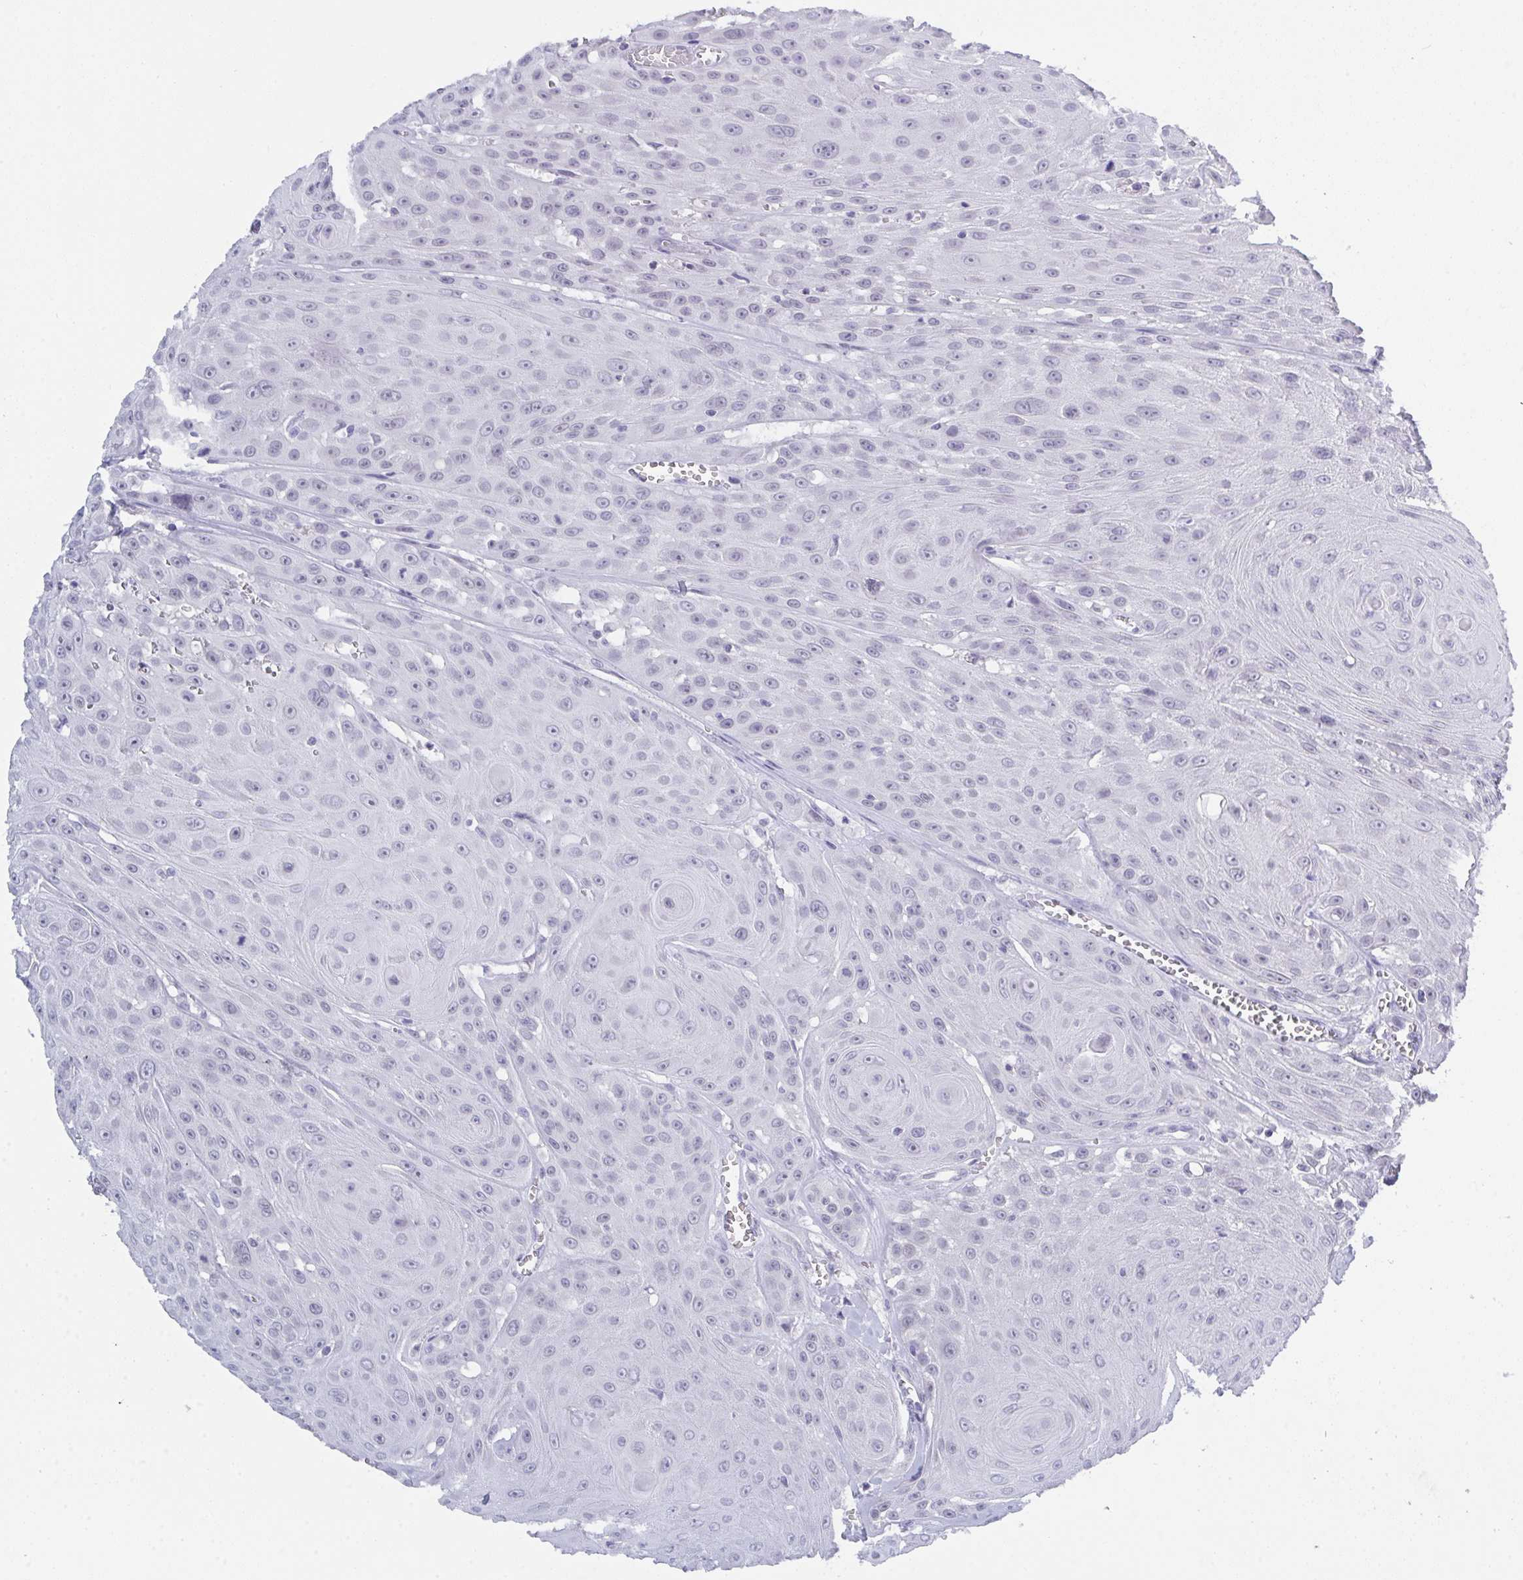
{"staining": {"intensity": "weak", "quantity": "25%-75%", "location": "nuclear"}, "tissue": "head and neck cancer", "cell_type": "Tumor cells", "image_type": "cancer", "snomed": [{"axis": "morphology", "description": "Squamous cell carcinoma, NOS"}, {"axis": "topography", "description": "Oral tissue"}, {"axis": "topography", "description": "Head-Neck"}], "caption": "Squamous cell carcinoma (head and neck) was stained to show a protein in brown. There is low levels of weak nuclear expression in about 25%-75% of tumor cells.", "gene": "BMAL2", "patient": {"sex": "male", "age": 81}}